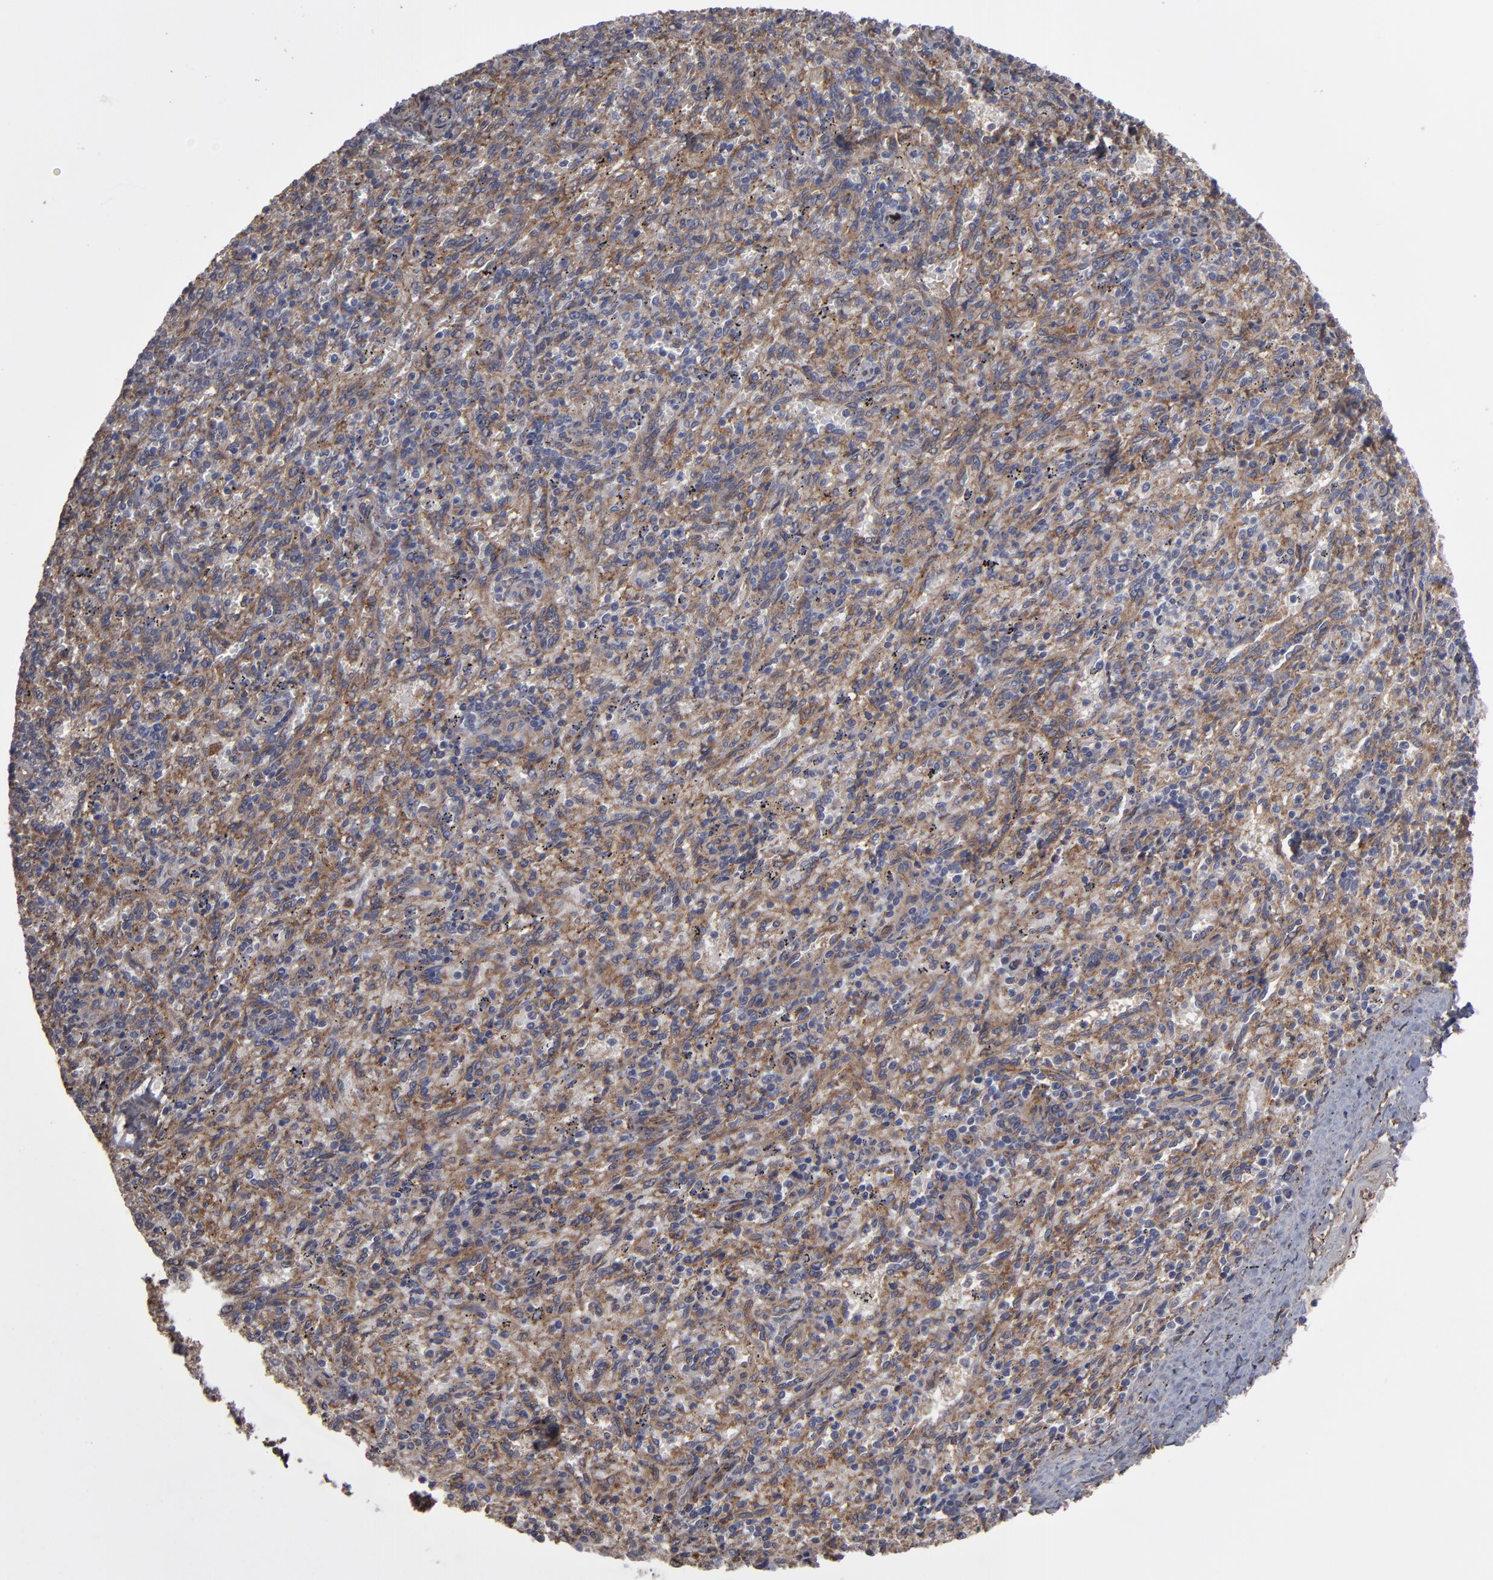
{"staining": {"intensity": "moderate", "quantity": "25%-75%", "location": "cytoplasmic/membranous"}, "tissue": "spleen", "cell_type": "Cells in red pulp", "image_type": "normal", "snomed": [{"axis": "morphology", "description": "Normal tissue, NOS"}, {"axis": "topography", "description": "Spleen"}], "caption": "Protein analysis of unremarkable spleen shows moderate cytoplasmic/membranous staining in approximately 25%-75% of cells in red pulp. (Brightfield microscopy of DAB IHC at high magnification).", "gene": "ITGB5", "patient": {"sex": "female", "age": 10}}